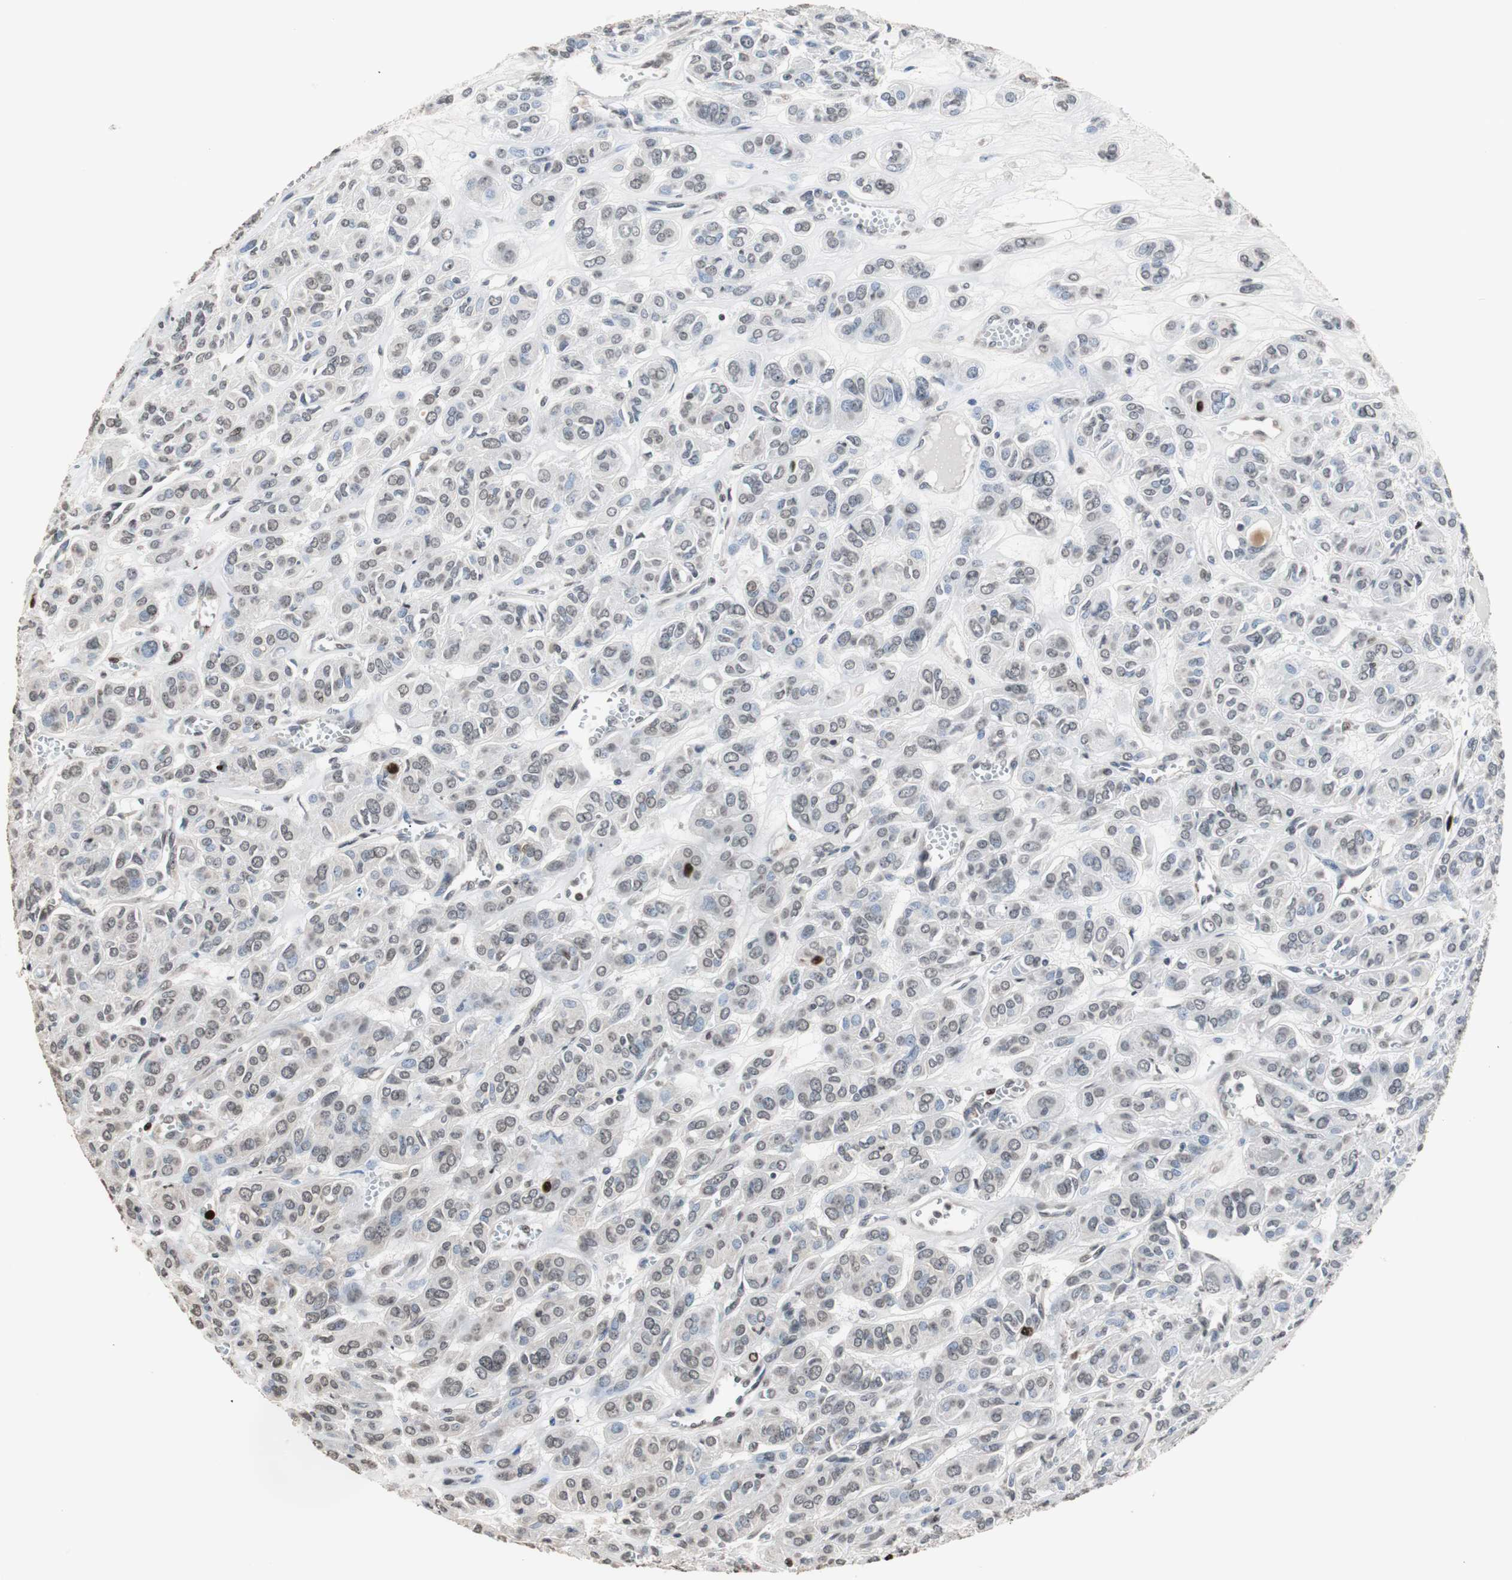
{"staining": {"intensity": "strong", "quantity": "<25%", "location": "nuclear"}, "tissue": "thyroid cancer", "cell_type": "Tumor cells", "image_type": "cancer", "snomed": [{"axis": "morphology", "description": "Follicular adenoma carcinoma, NOS"}, {"axis": "topography", "description": "Thyroid gland"}], "caption": "High-magnification brightfield microscopy of thyroid cancer (follicular adenoma carcinoma) stained with DAB (brown) and counterstained with hematoxylin (blue). tumor cells exhibit strong nuclear staining is identified in approximately<25% of cells.", "gene": "TOP2A", "patient": {"sex": "female", "age": 71}}